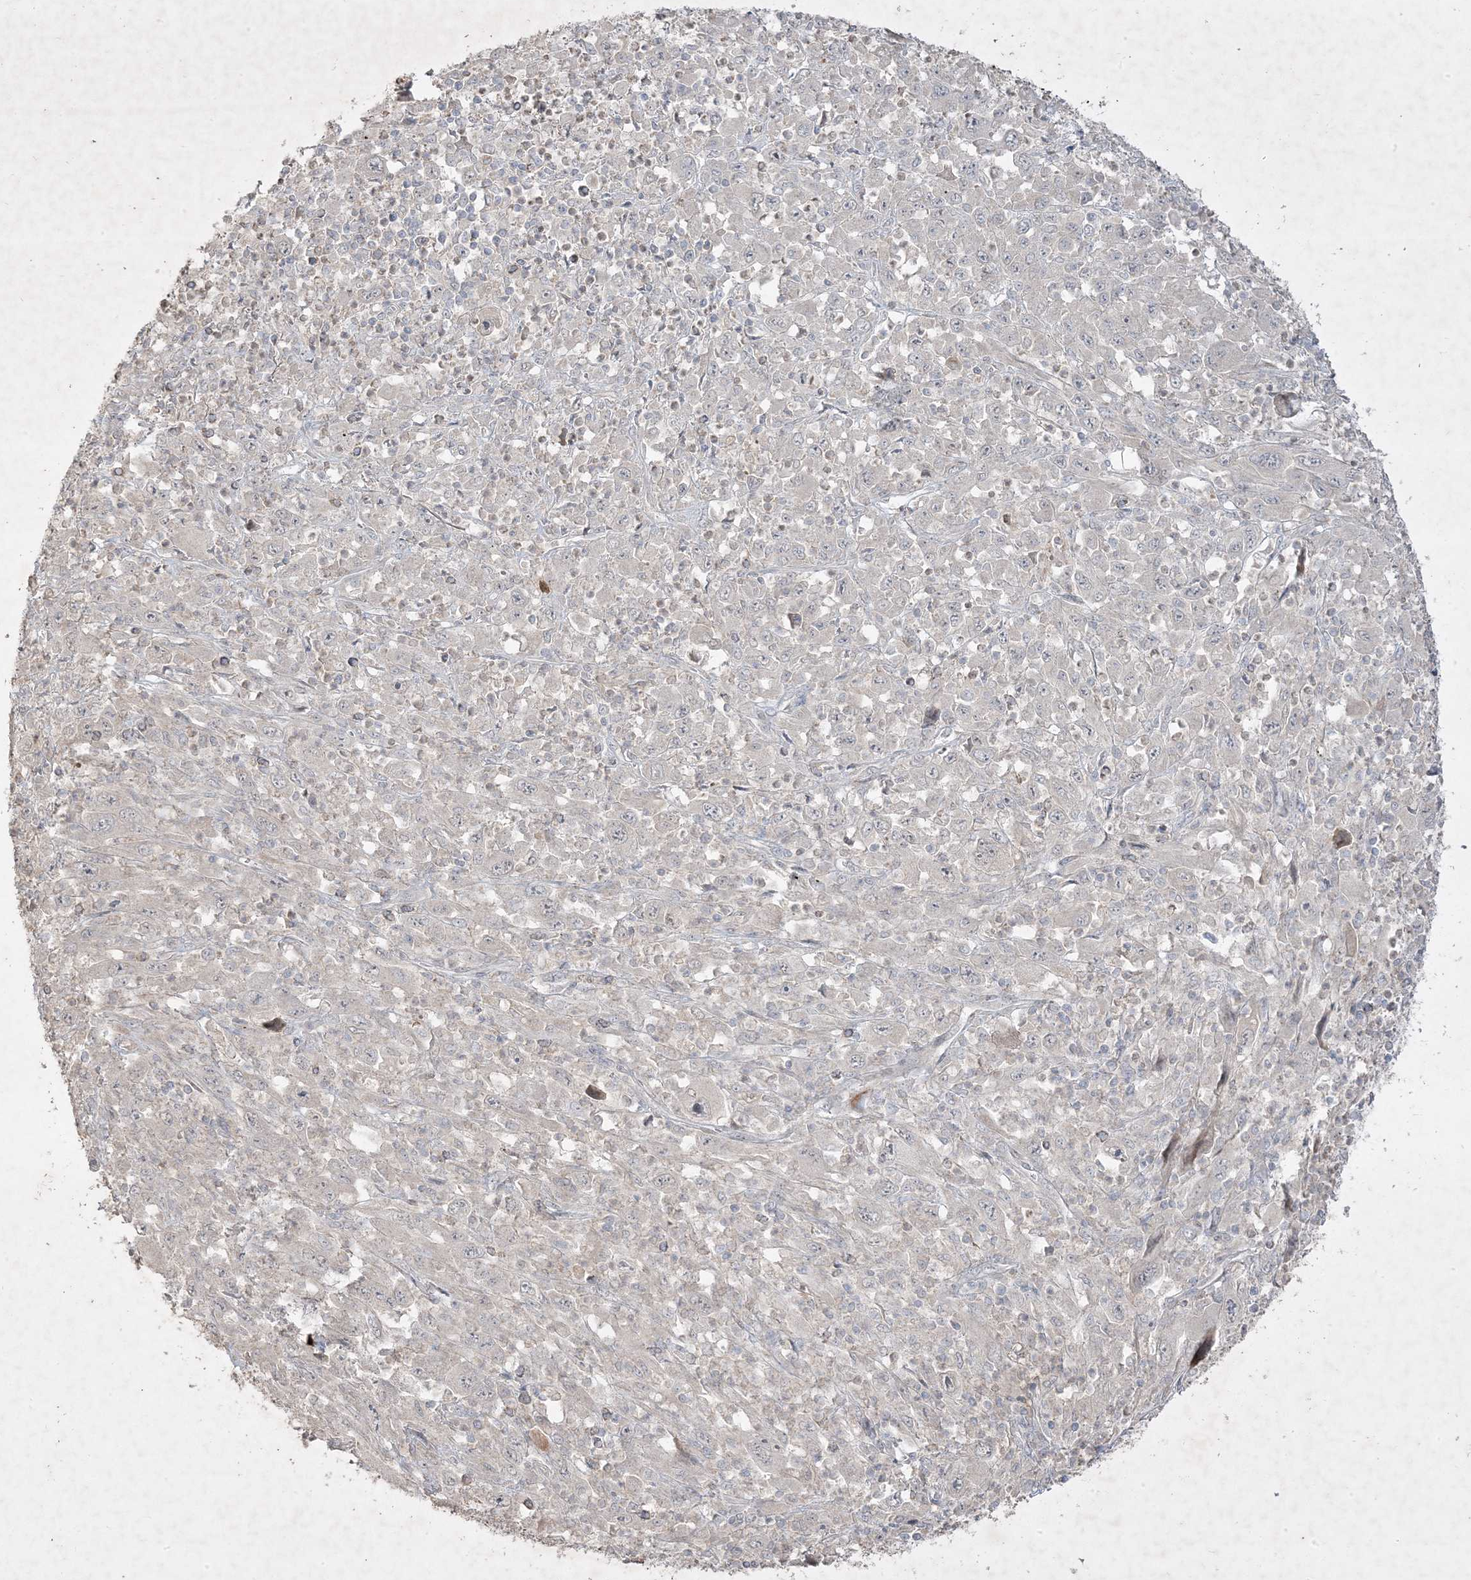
{"staining": {"intensity": "negative", "quantity": "none", "location": "none"}, "tissue": "melanoma", "cell_type": "Tumor cells", "image_type": "cancer", "snomed": [{"axis": "morphology", "description": "Malignant melanoma, Metastatic site"}, {"axis": "topography", "description": "Skin"}], "caption": "Tumor cells are negative for protein expression in human melanoma.", "gene": "RGL4", "patient": {"sex": "female", "age": 56}}